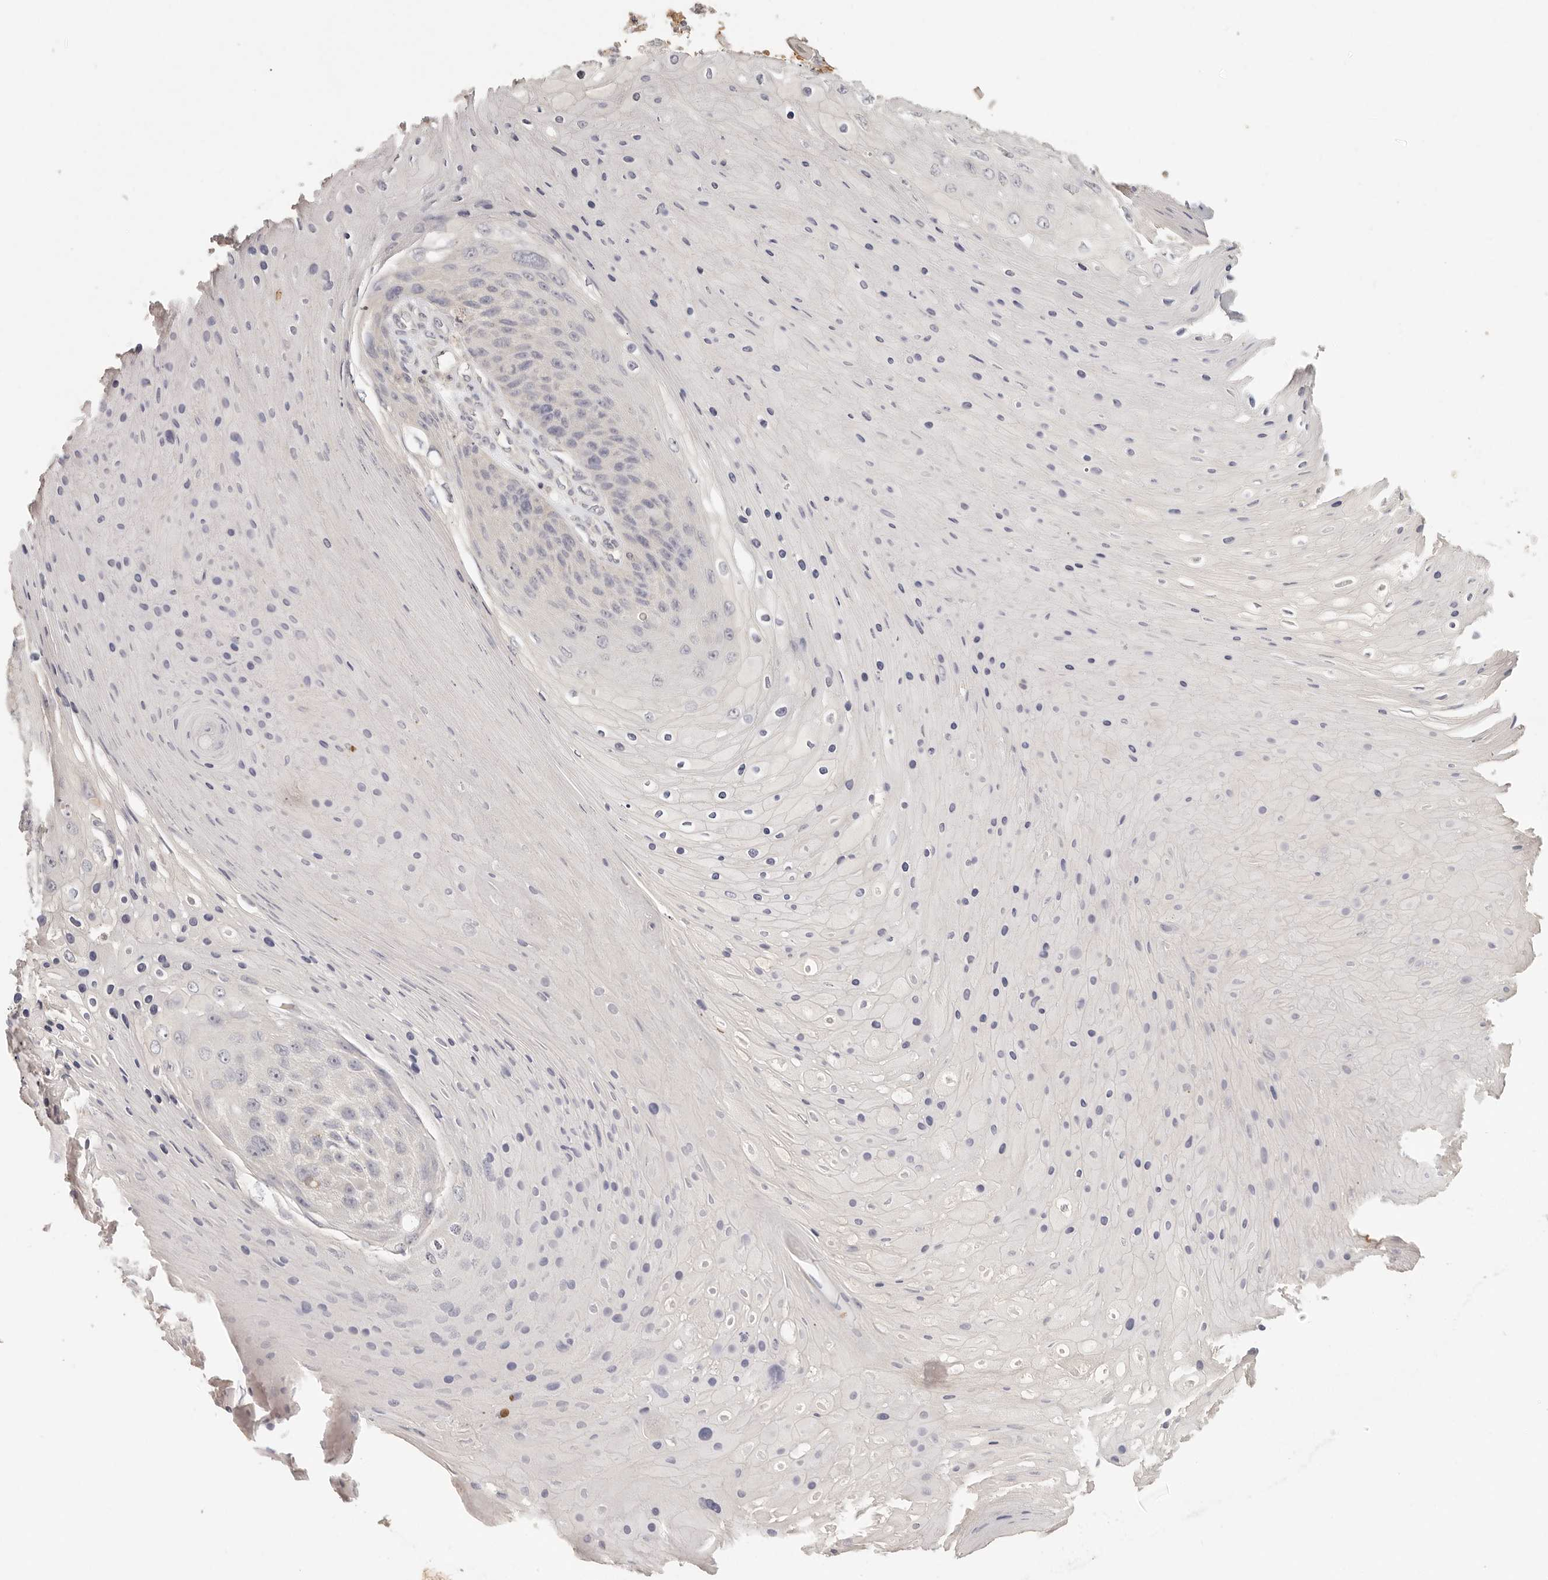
{"staining": {"intensity": "negative", "quantity": "none", "location": "none"}, "tissue": "skin cancer", "cell_type": "Tumor cells", "image_type": "cancer", "snomed": [{"axis": "morphology", "description": "Squamous cell carcinoma, NOS"}, {"axis": "topography", "description": "Skin"}], "caption": "A micrograph of human skin cancer is negative for staining in tumor cells. Nuclei are stained in blue.", "gene": "CSK", "patient": {"sex": "female", "age": 88}}